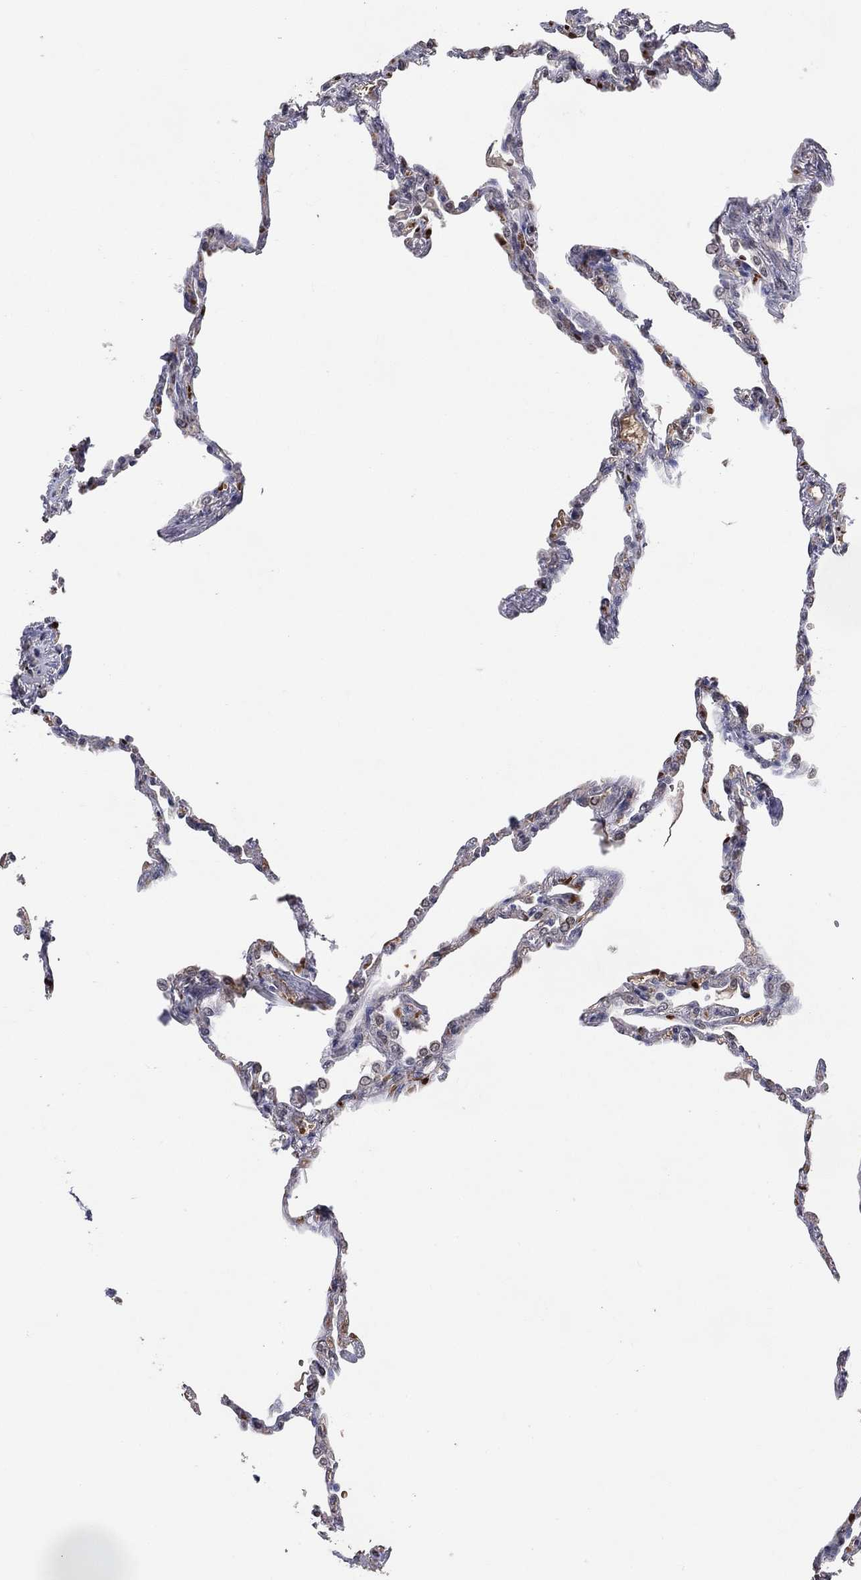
{"staining": {"intensity": "negative", "quantity": "none", "location": "none"}, "tissue": "lung", "cell_type": "Alveolar cells", "image_type": "normal", "snomed": [{"axis": "morphology", "description": "Normal tissue, NOS"}, {"axis": "topography", "description": "Lung"}], "caption": "The micrograph reveals no staining of alveolar cells in unremarkable lung. (Immunohistochemistry, brightfield microscopy, high magnification).", "gene": "DNAH7", "patient": {"sex": "male", "age": 78}}